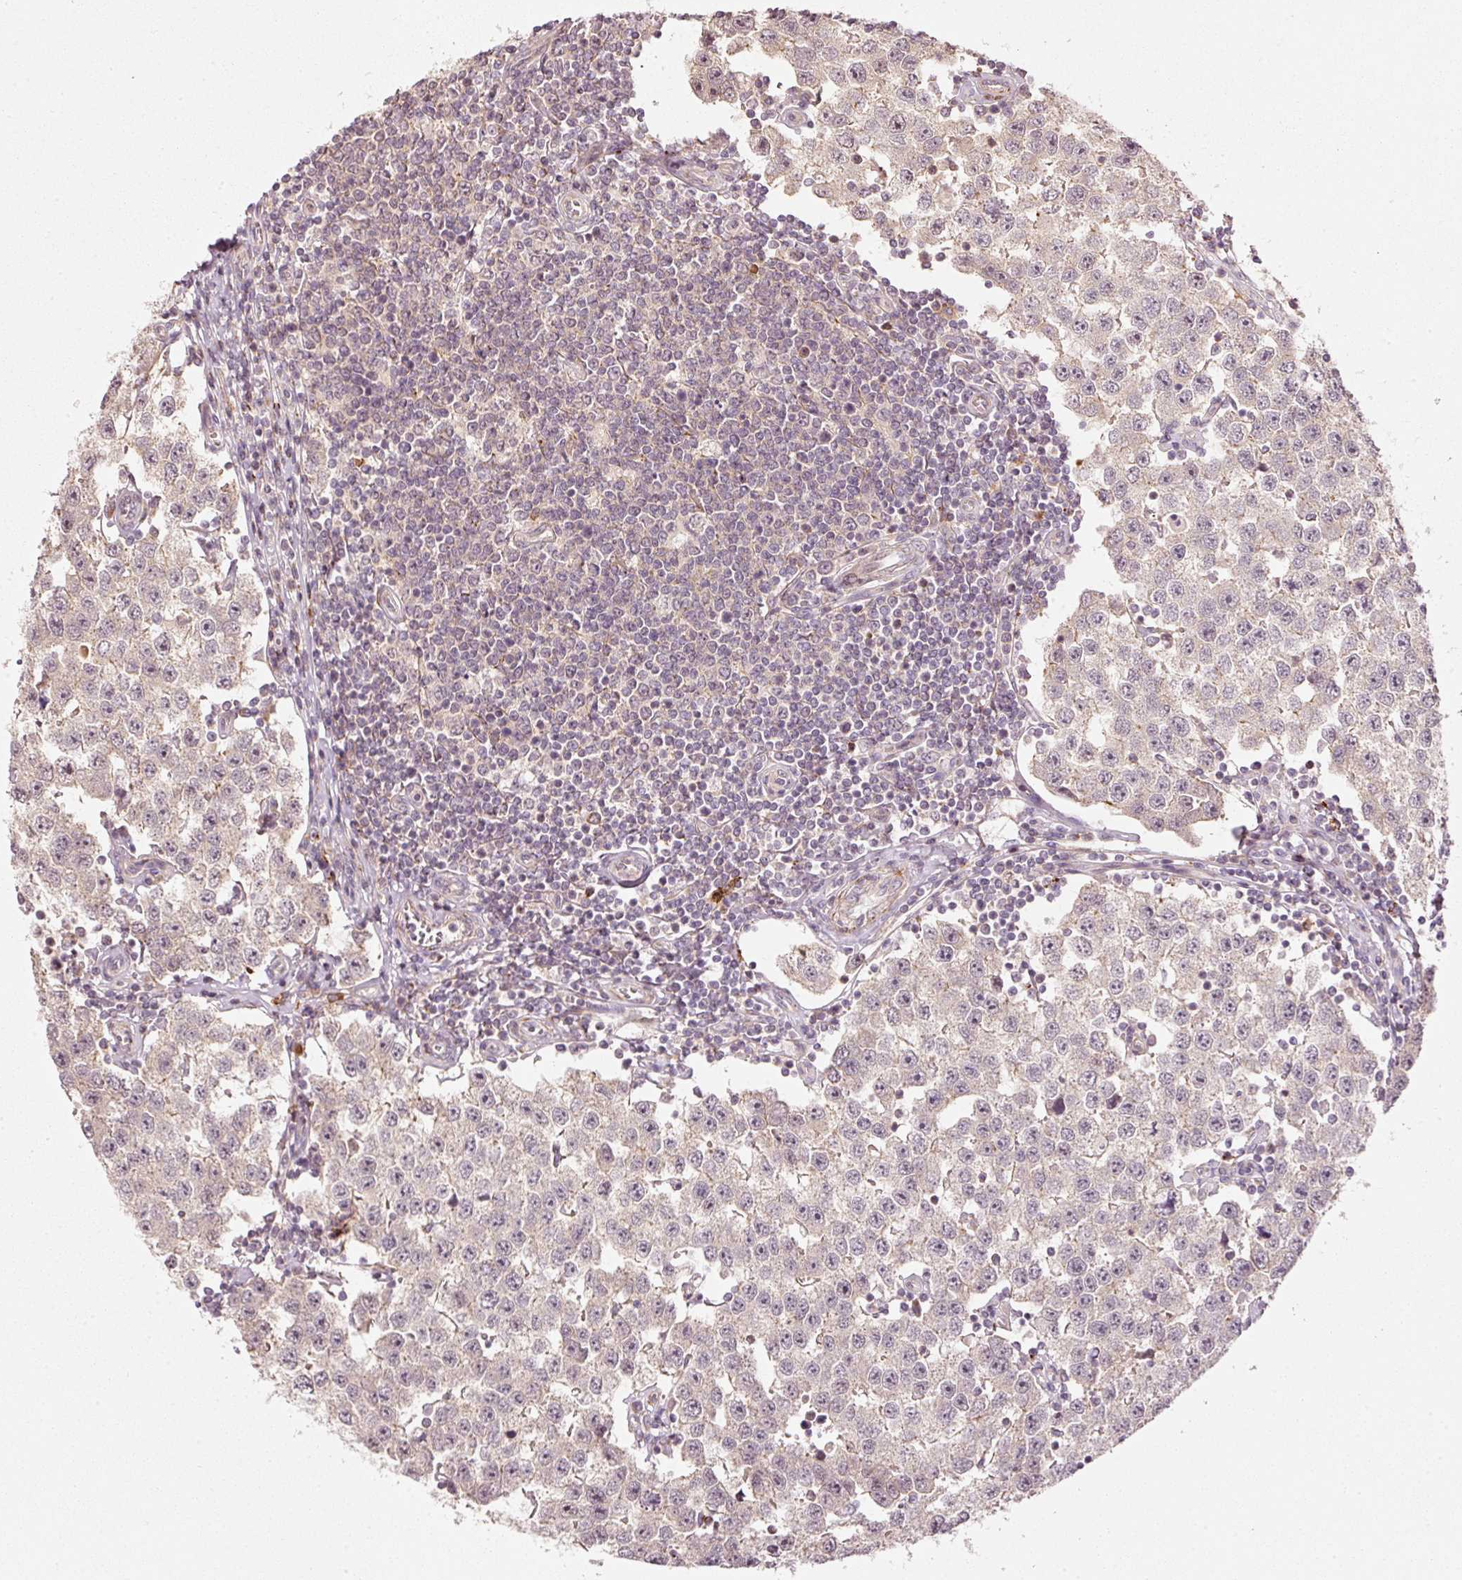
{"staining": {"intensity": "negative", "quantity": "none", "location": "none"}, "tissue": "testis cancer", "cell_type": "Tumor cells", "image_type": "cancer", "snomed": [{"axis": "morphology", "description": "Seminoma, NOS"}, {"axis": "topography", "description": "Testis"}], "caption": "Immunohistochemical staining of seminoma (testis) reveals no significant staining in tumor cells.", "gene": "ARHGAP22", "patient": {"sex": "male", "age": 34}}